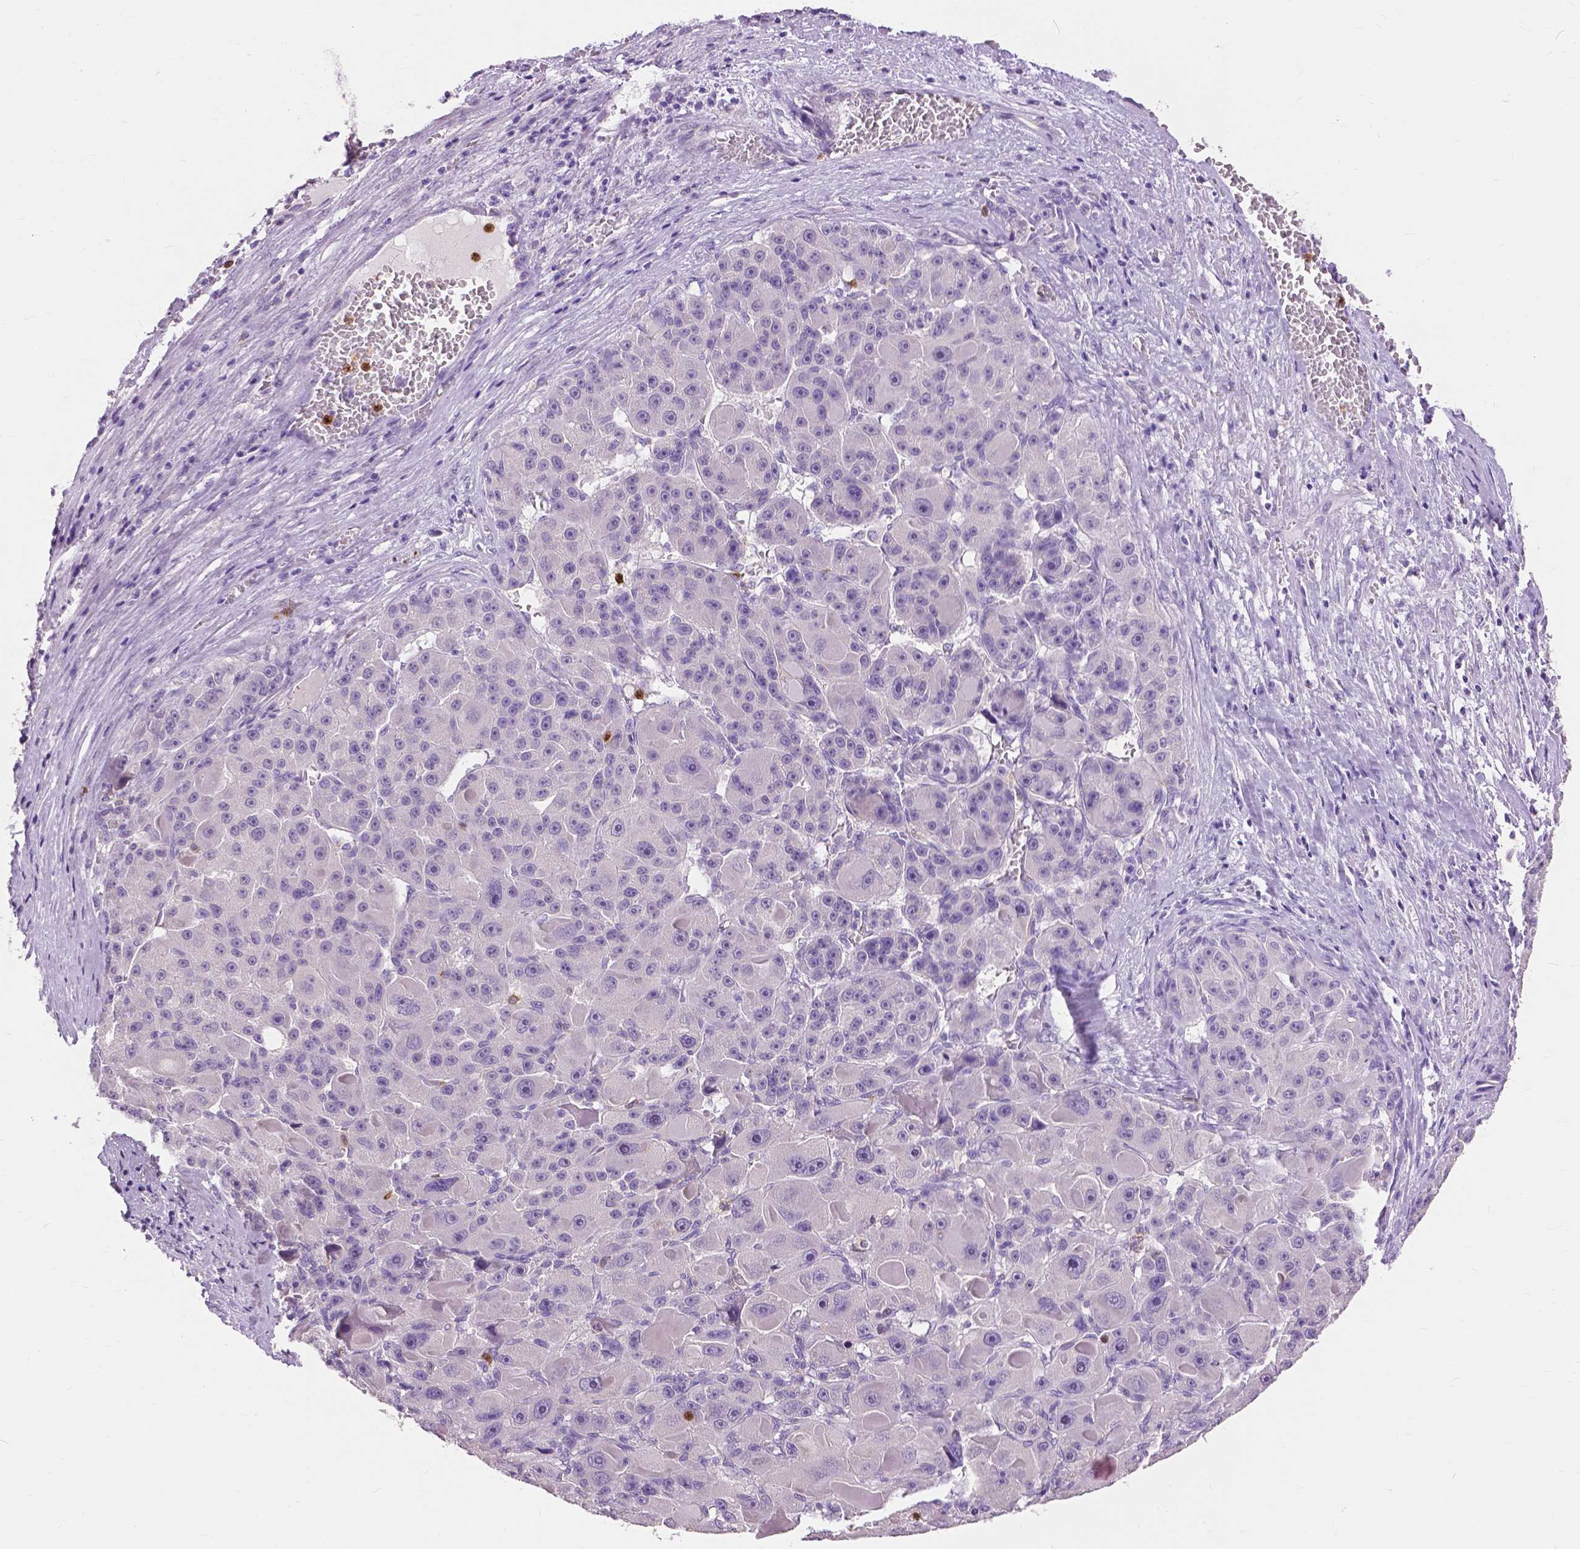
{"staining": {"intensity": "negative", "quantity": "none", "location": "none"}, "tissue": "liver cancer", "cell_type": "Tumor cells", "image_type": "cancer", "snomed": [{"axis": "morphology", "description": "Carcinoma, Hepatocellular, NOS"}, {"axis": "topography", "description": "Liver"}], "caption": "A high-resolution micrograph shows immunohistochemistry staining of hepatocellular carcinoma (liver), which exhibits no significant staining in tumor cells.", "gene": "CXCR2", "patient": {"sex": "male", "age": 76}}